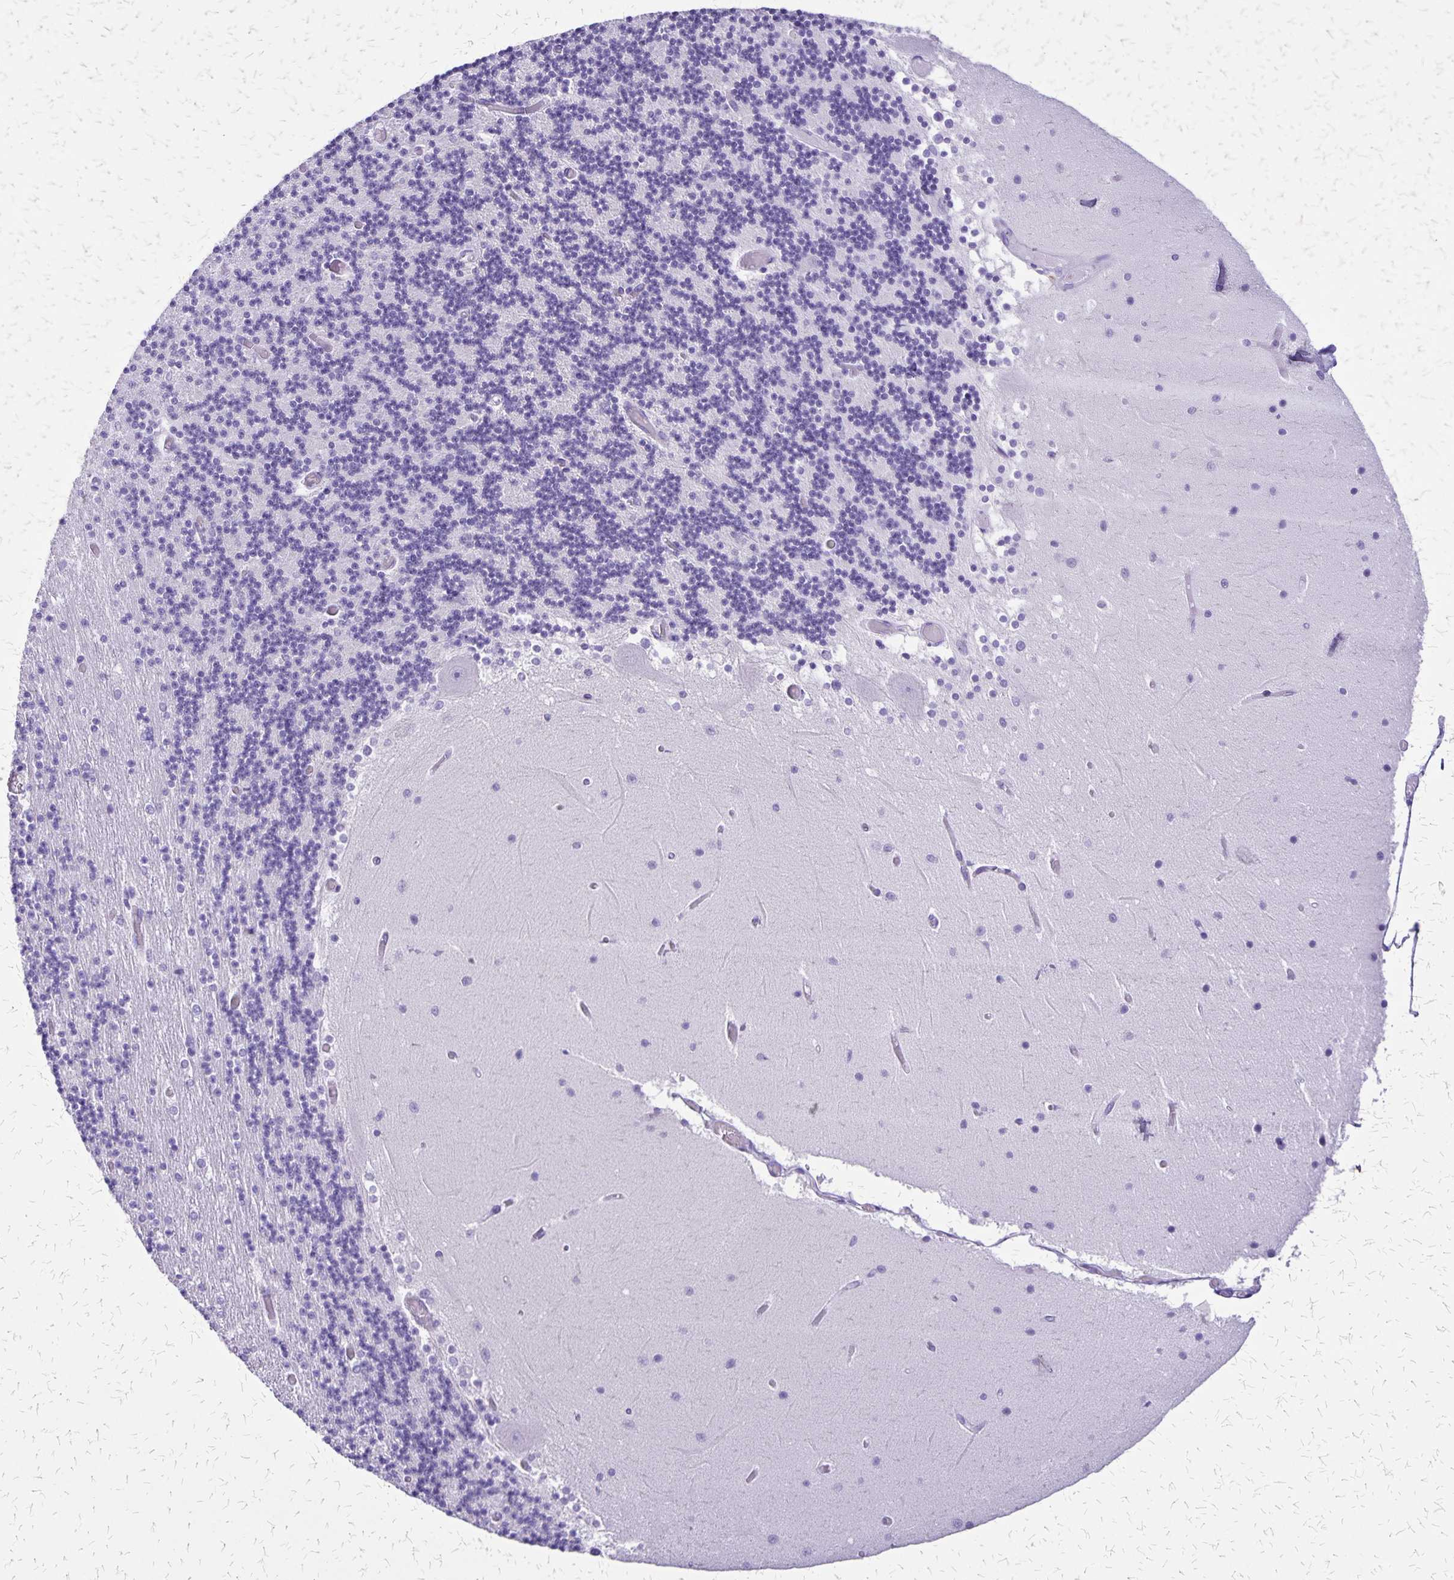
{"staining": {"intensity": "negative", "quantity": "none", "location": "none"}, "tissue": "cerebellum", "cell_type": "Cells in granular layer", "image_type": "normal", "snomed": [{"axis": "morphology", "description": "Normal tissue, NOS"}, {"axis": "topography", "description": "Cerebellum"}], "caption": "Benign cerebellum was stained to show a protein in brown. There is no significant staining in cells in granular layer. The staining is performed using DAB brown chromogen with nuclei counter-stained in using hematoxylin.", "gene": "SLC13A2", "patient": {"sex": "female", "age": 28}}